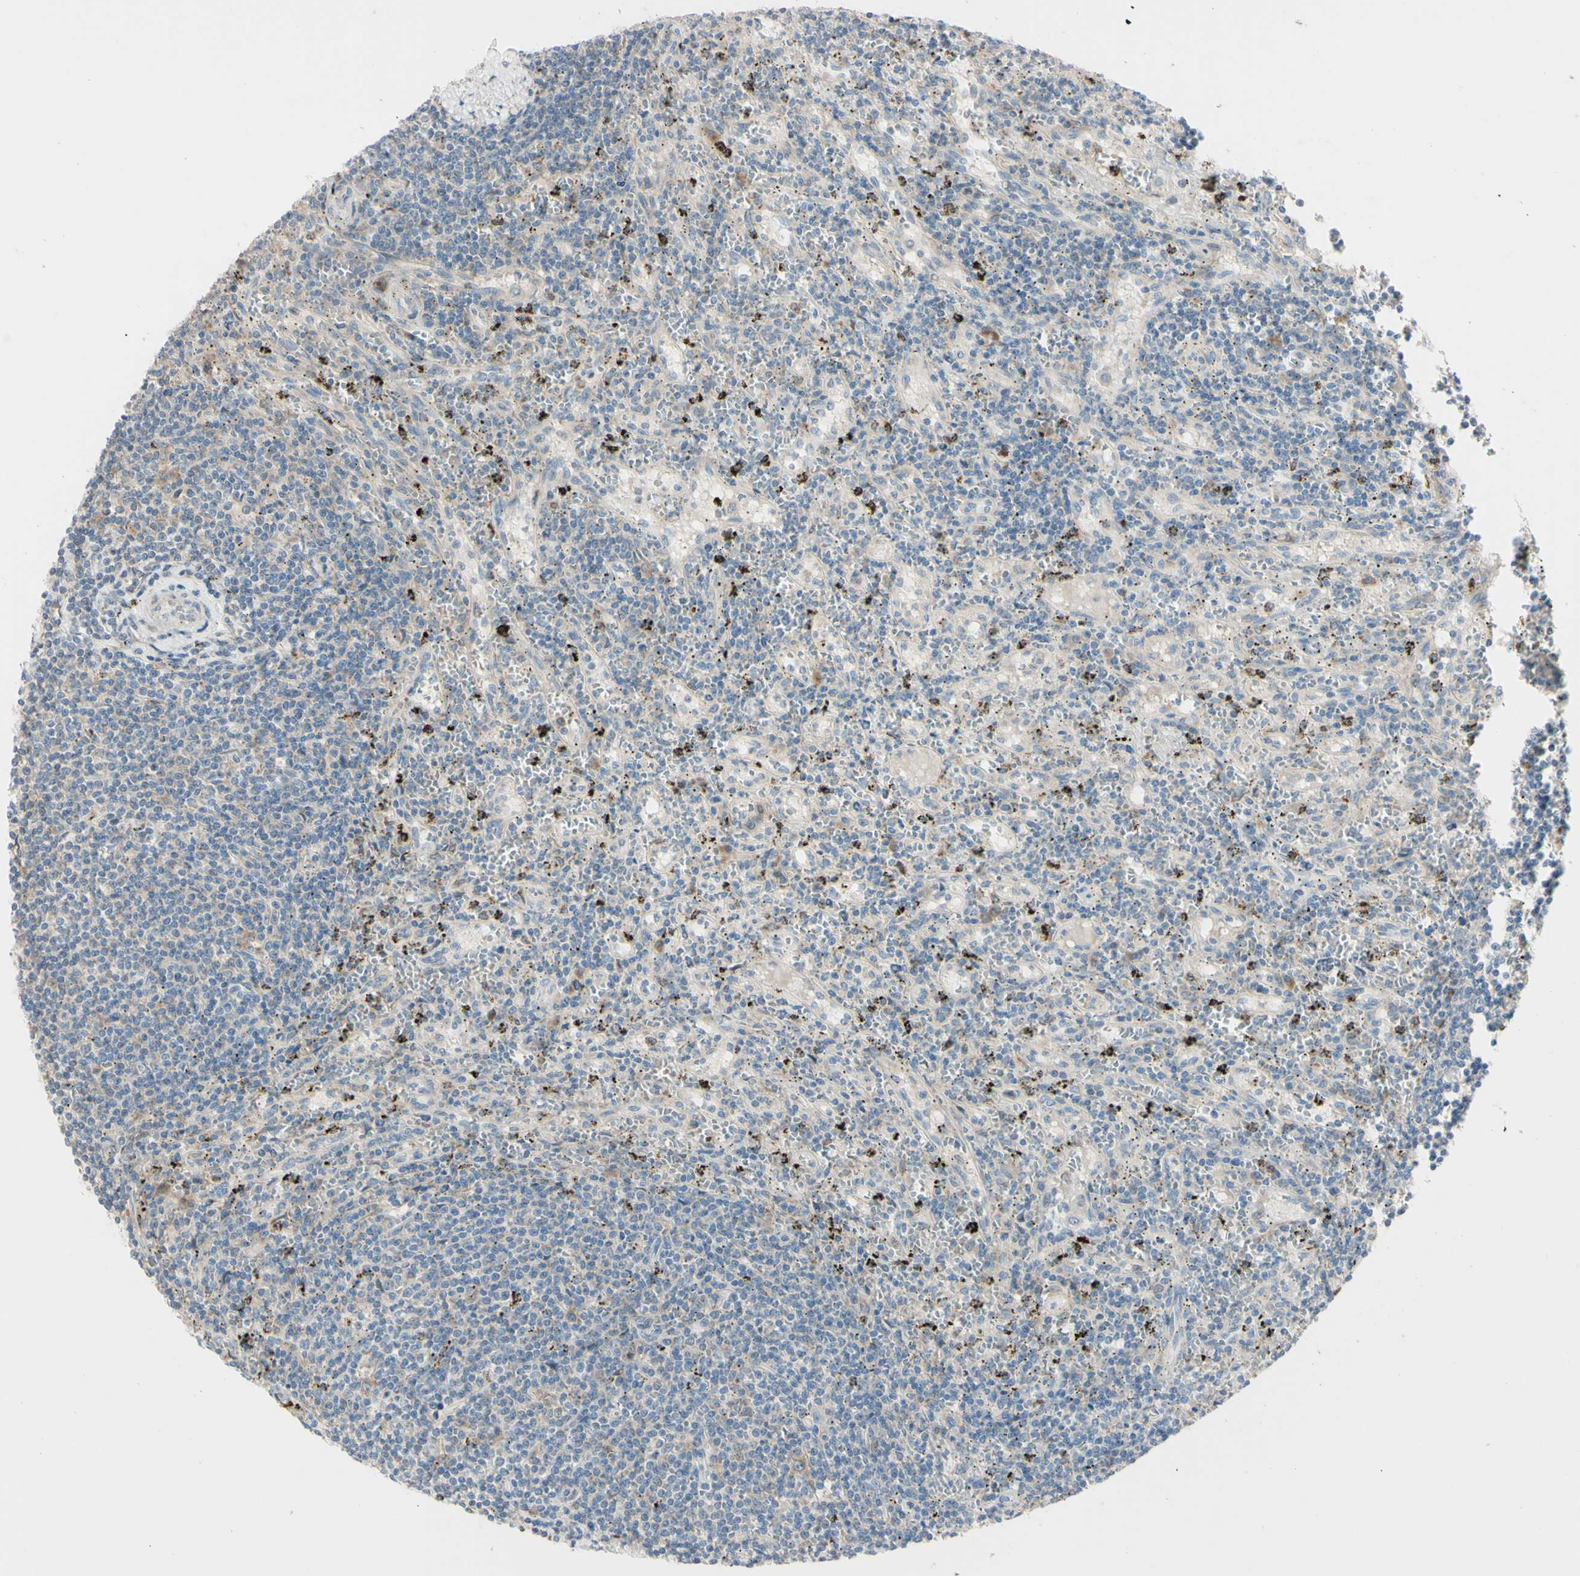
{"staining": {"intensity": "weak", "quantity": "<25%", "location": "cytoplasmic/membranous"}, "tissue": "lymphoma", "cell_type": "Tumor cells", "image_type": "cancer", "snomed": [{"axis": "morphology", "description": "Malignant lymphoma, non-Hodgkin's type, Low grade"}, {"axis": "topography", "description": "Spleen"}], "caption": "This histopathology image is of malignant lymphoma, non-Hodgkin's type (low-grade) stained with immunohistochemistry to label a protein in brown with the nuclei are counter-stained blue. There is no expression in tumor cells. (DAB (3,3'-diaminobenzidine) IHC visualized using brightfield microscopy, high magnification).", "gene": "EIF5A", "patient": {"sex": "male", "age": 76}}